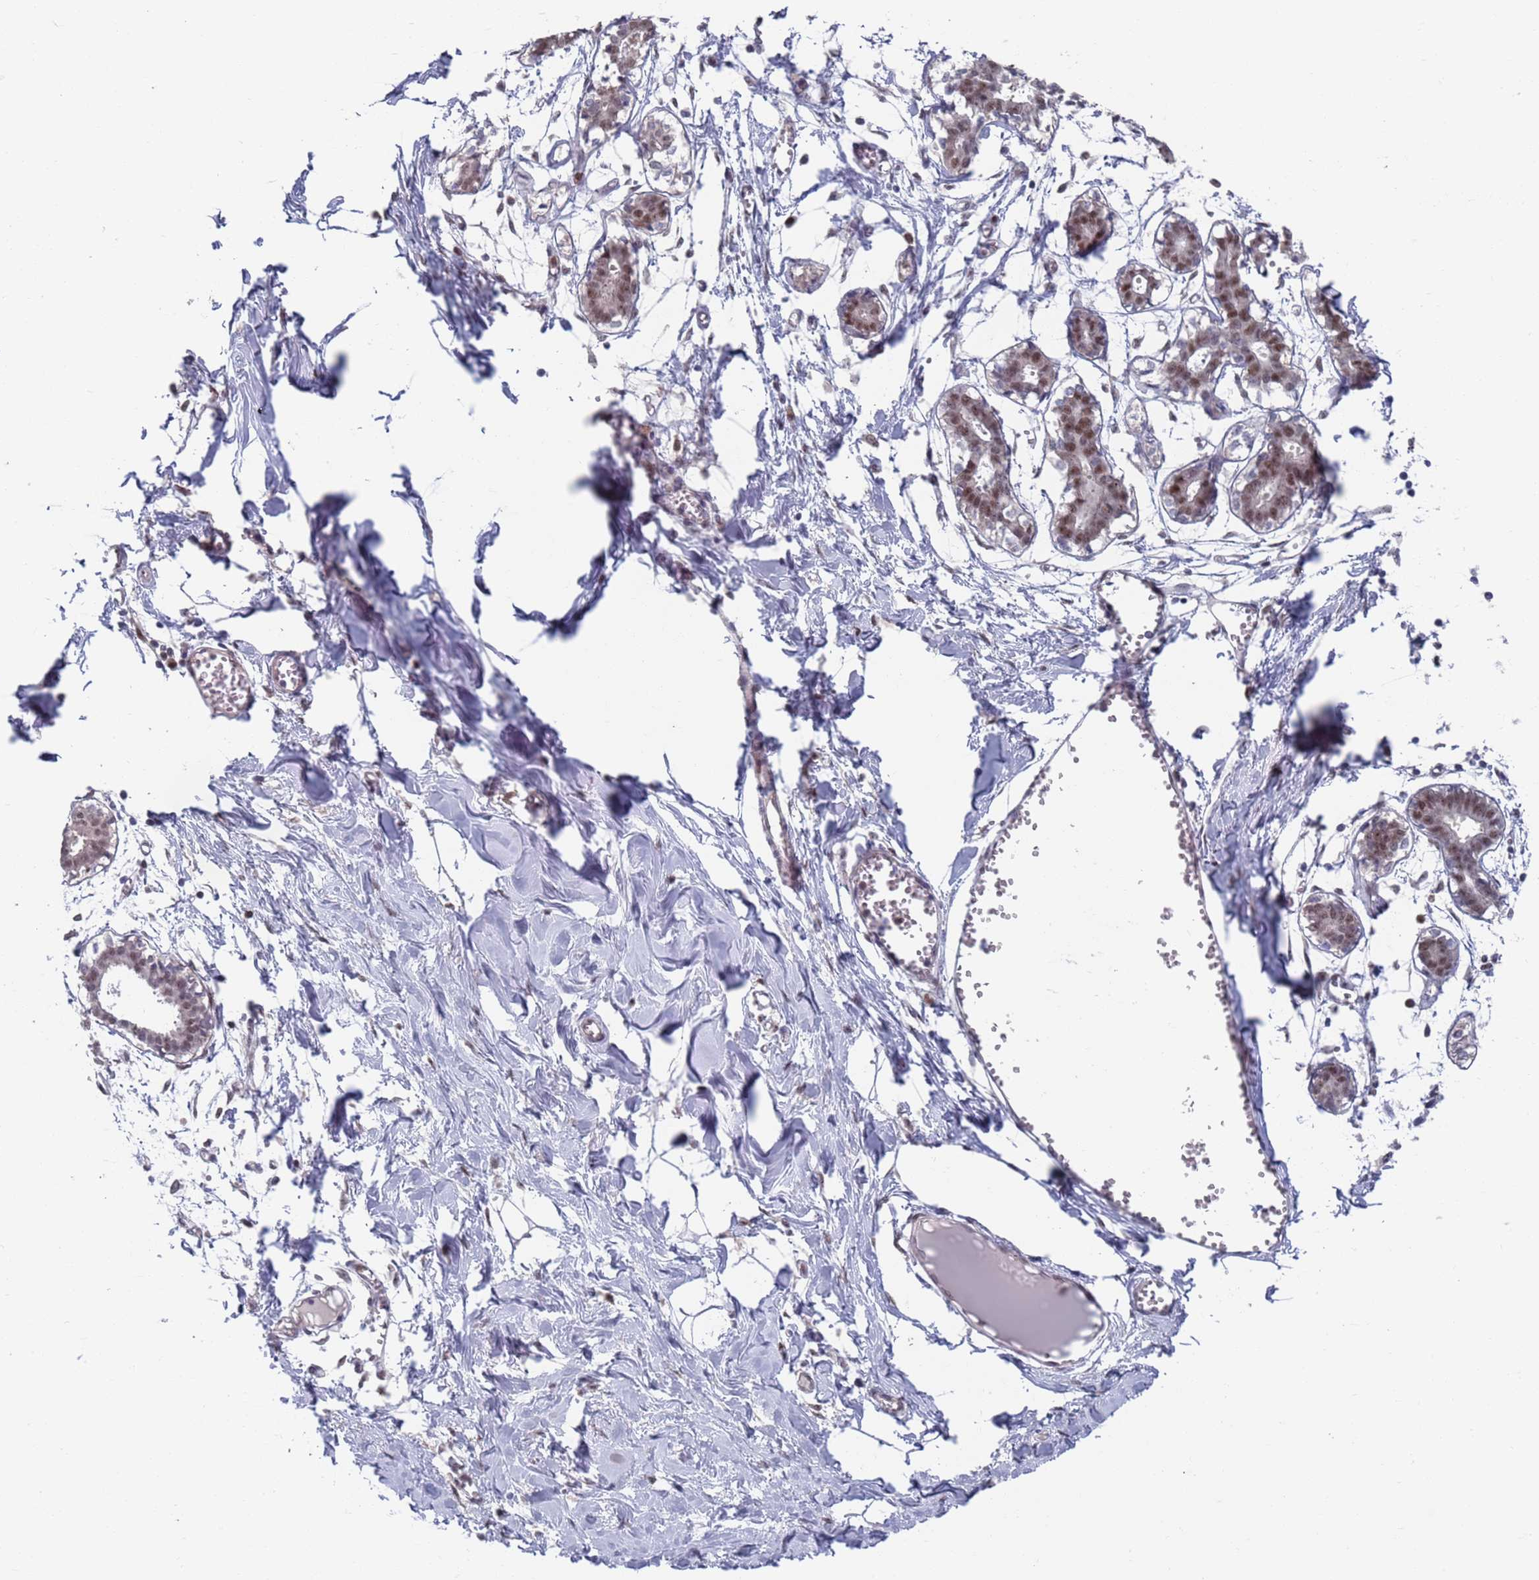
{"staining": {"intensity": "negative", "quantity": "none", "location": "none"}, "tissue": "breast", "cell_type": "Adipocytes", "image_type": "normal", "snomed": [{"axis": "morphology", "description": "Normal tissue, NOS"}, {"axis": "topography", "description": "Breast"}], "caption": "A high-resolution image shows immunohistochemistry staining of normal breast, which demonstrates no significant staining in adipocytes.", "gene": "RPP25", "patient": {"sex": "female", "age": 27}}